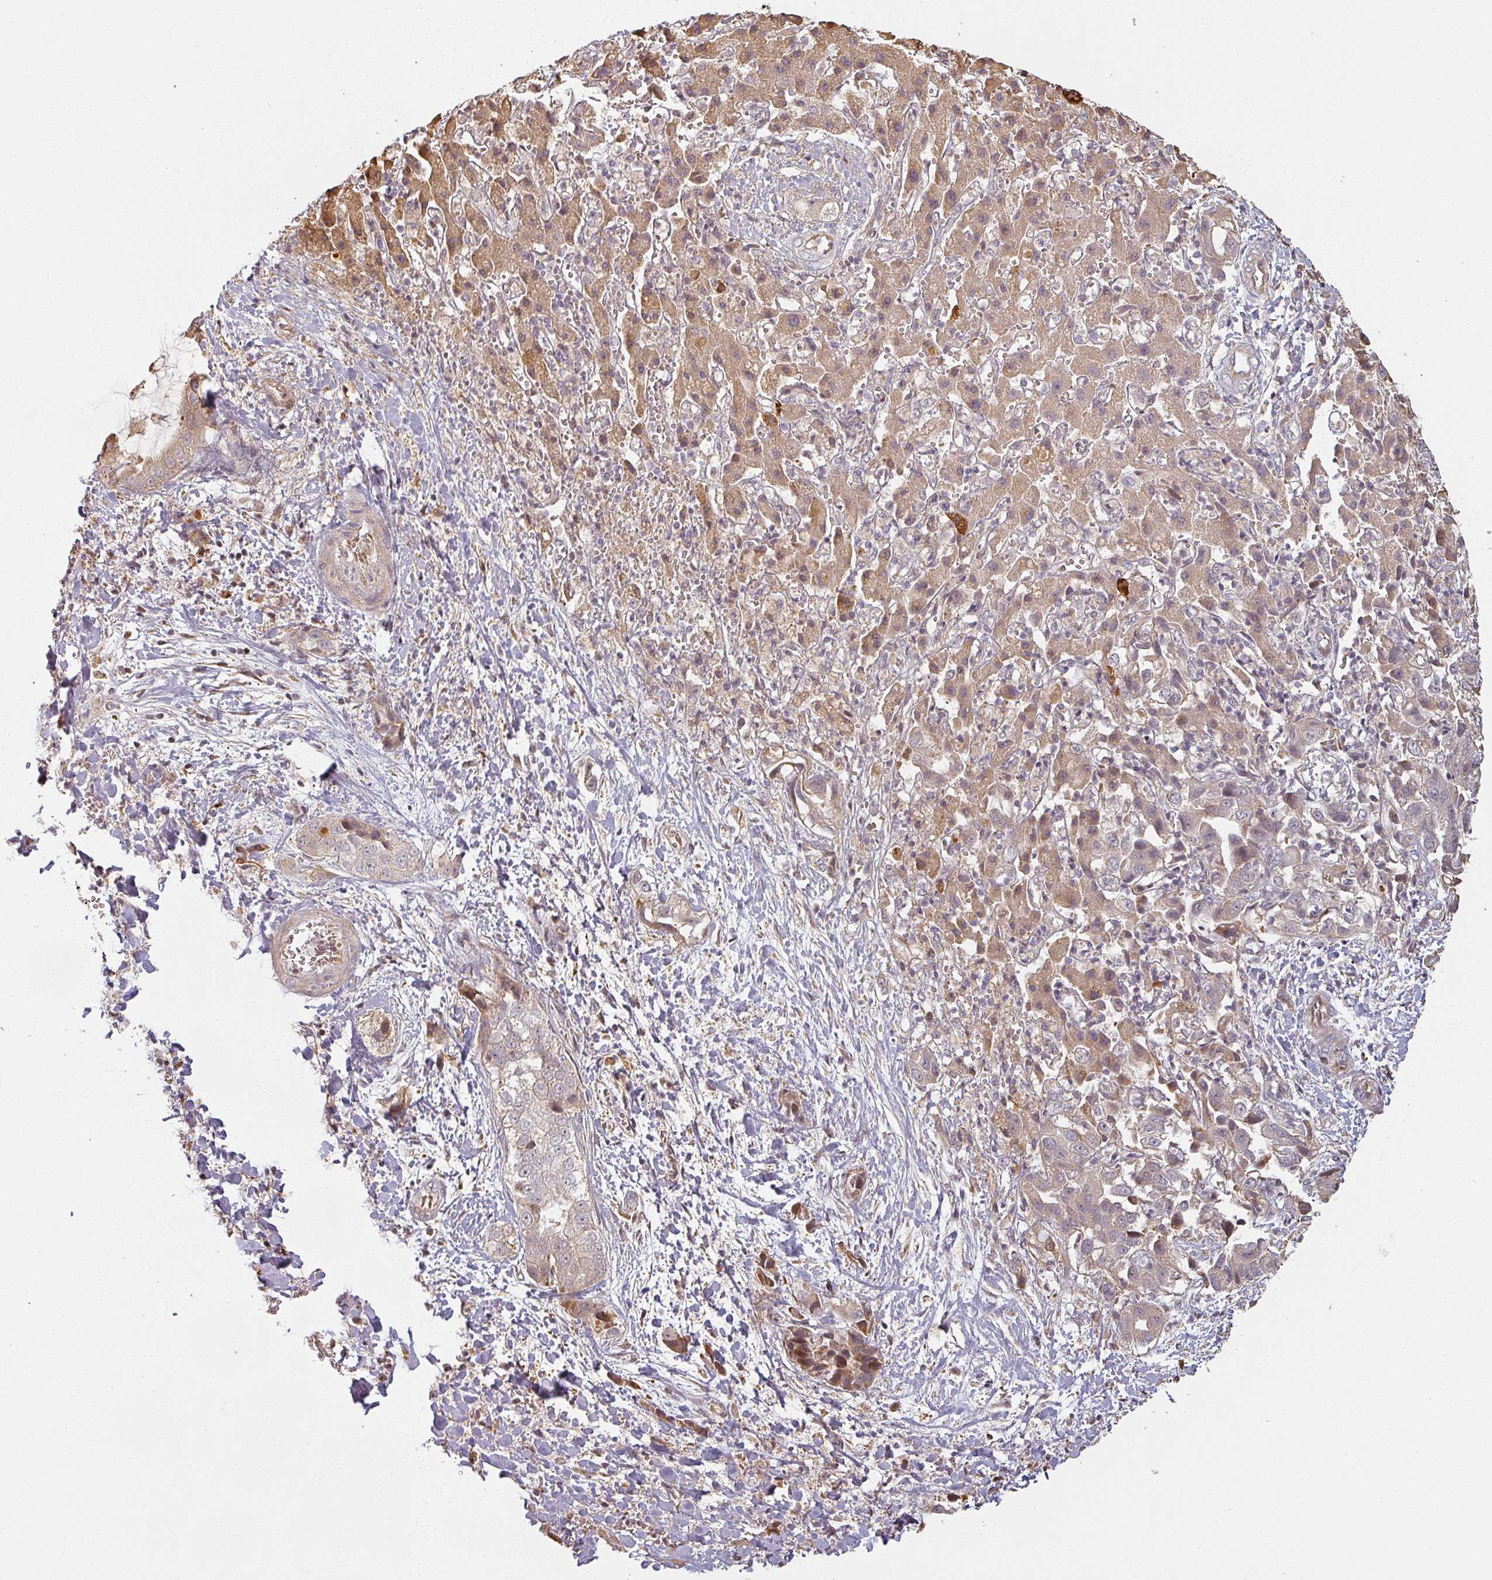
{"staining": {"intensity": "moderate", "quantity": "<25%", "location": "cytoplasmic/membranous,nuclear"}, "tissue": "liver cancer", "cell_type": "Tumor cells", "image_type": "cancer", "snomed": [{"axis": "morphology", "description": "Cholangiocarcinoma"}, {"axis": "topography", "description": "Liver"}], "caption": "This photomicrograph displays immunohistochemistry staining of human liver cancer, with low moderate cytoplasmic/membranous and nuclear staining in about <25% of tumor cells.", "gene": "MED19", "patient": {"sex": "female", "age": 52}}